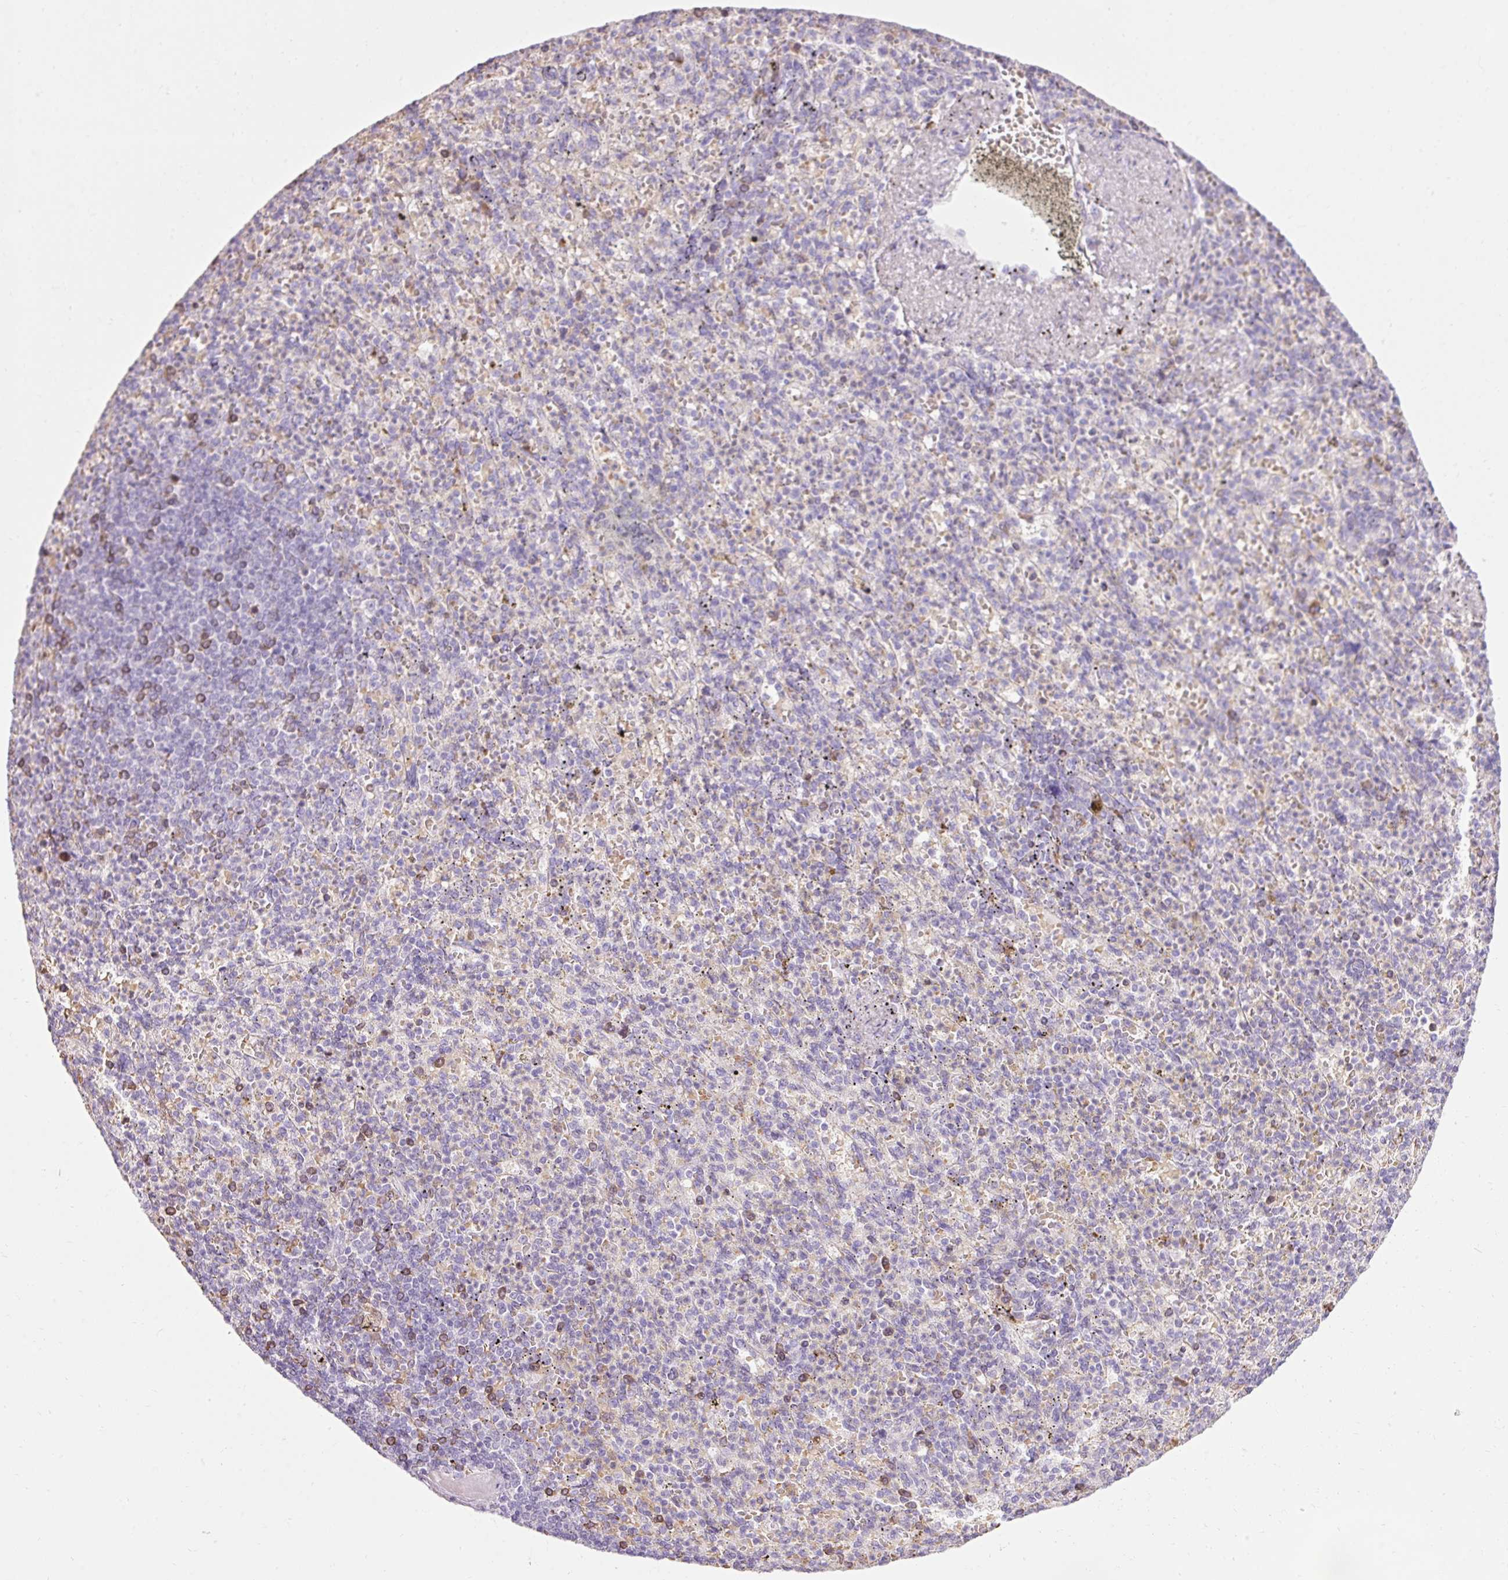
{"staining": {"intensity": "negative", "quantity": "none", "location": "none"}, "tissue": "spleen", "cell_type": "Cells in red pulp", "image_type": "normal", "snomed": [{"axis": "morphology", "description": "Normal tissue, NOS"}, {"axis": "topography", "description": "Spleen"}], "caption": "This is an immunohistochemistry image of normal human spleen. There is no positivity in cells in red pulp.", "gene": "DHRS11", "patient": {"sex": "female", "age": 74}}